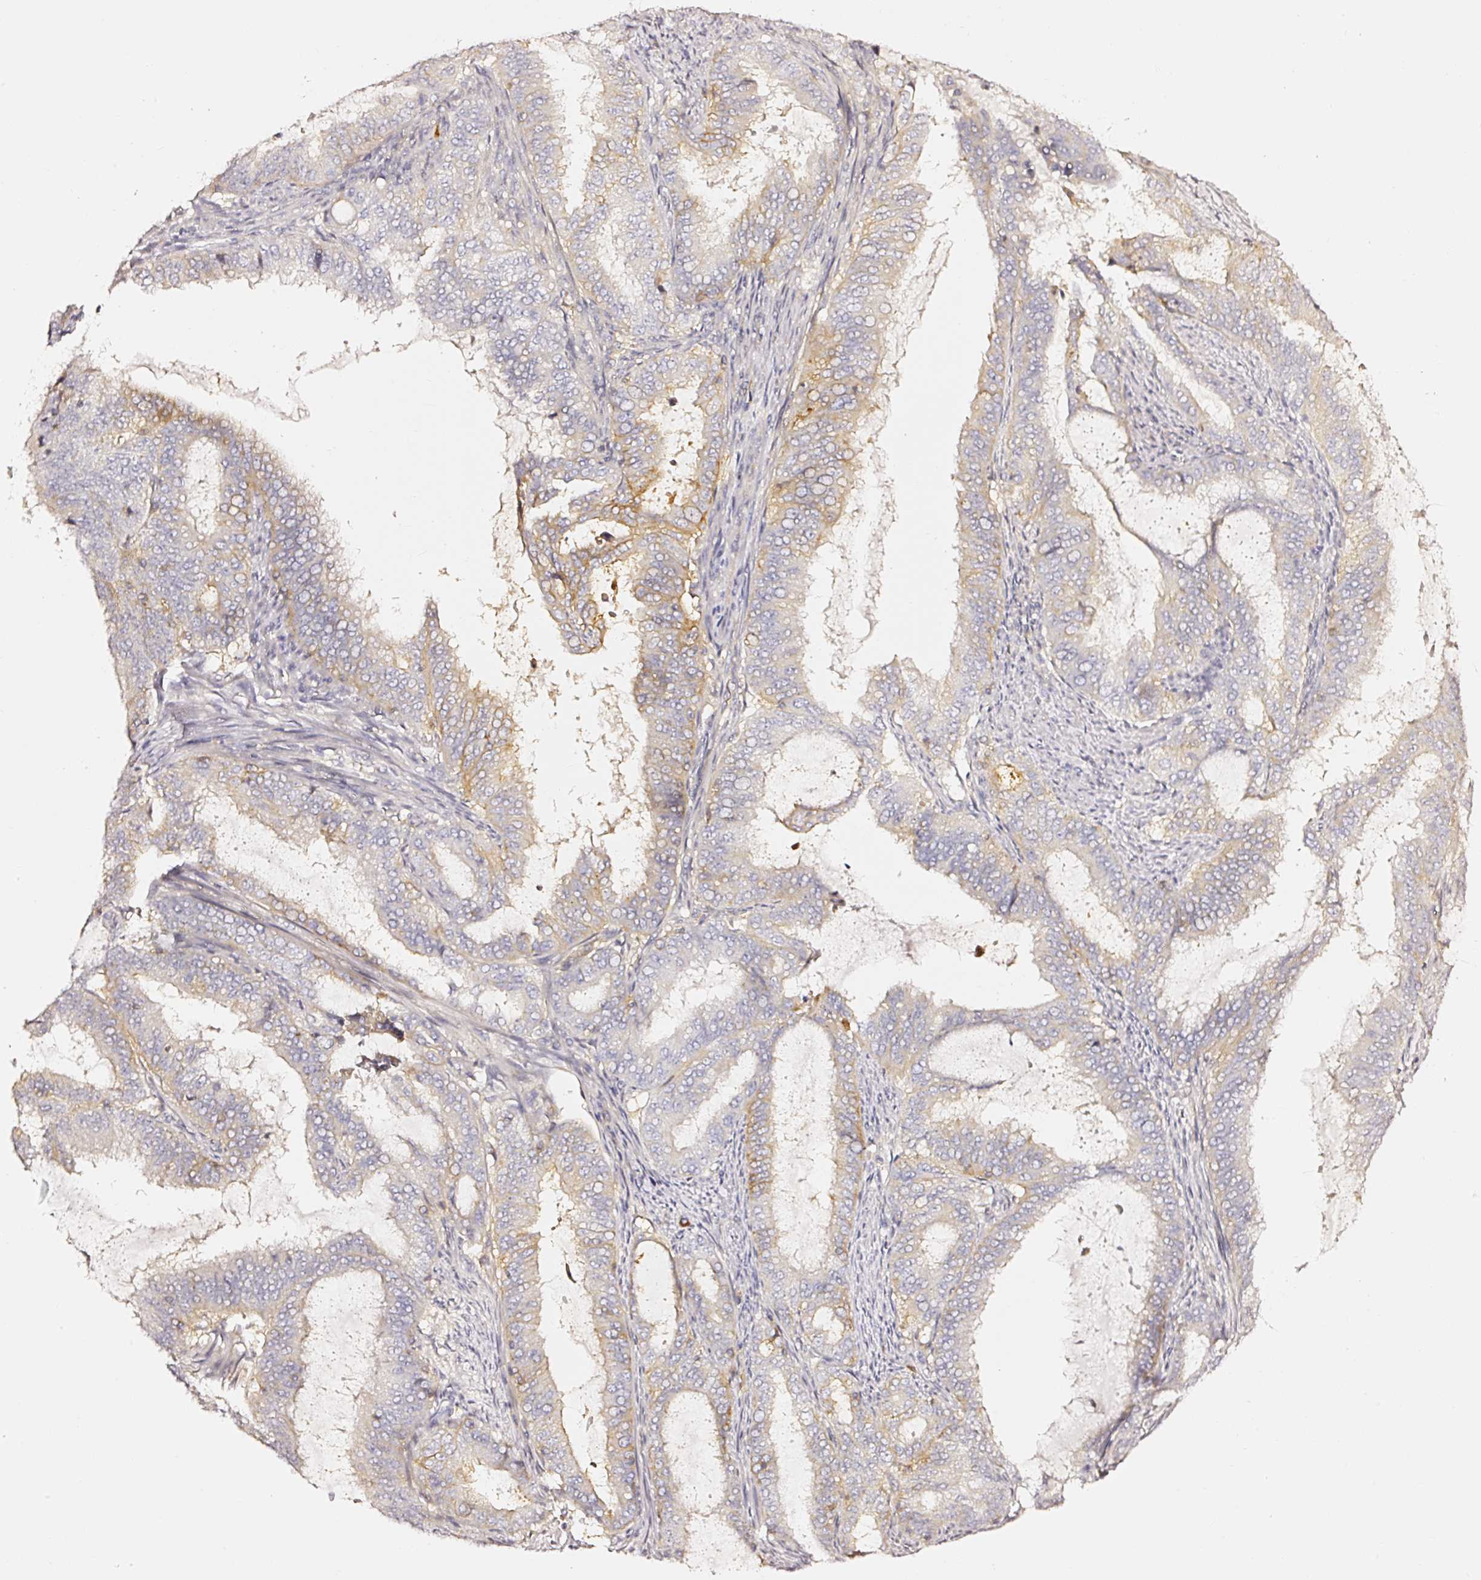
{"staining": {"intensity": "weak", "quantity": "<25%", "location": "cytoplasmic/membranous"}, "tissue": "endometrial cancer", "cell_type": "Tumor cells", "image_type": "cancer", "snomed": [{"axis": "morphology", "description": "Adenocarcinoma, NOS"}, {"axis": "topography", "description": "Endometrium"}], "caption": "Immunohistochemistry (IHC) of endometrial adenocarcinoma exhibits no staining in tumor cells. Nuclei are stained in blue.", "gene": "CD47", "patient": {"sex": "female", "age": 51}}